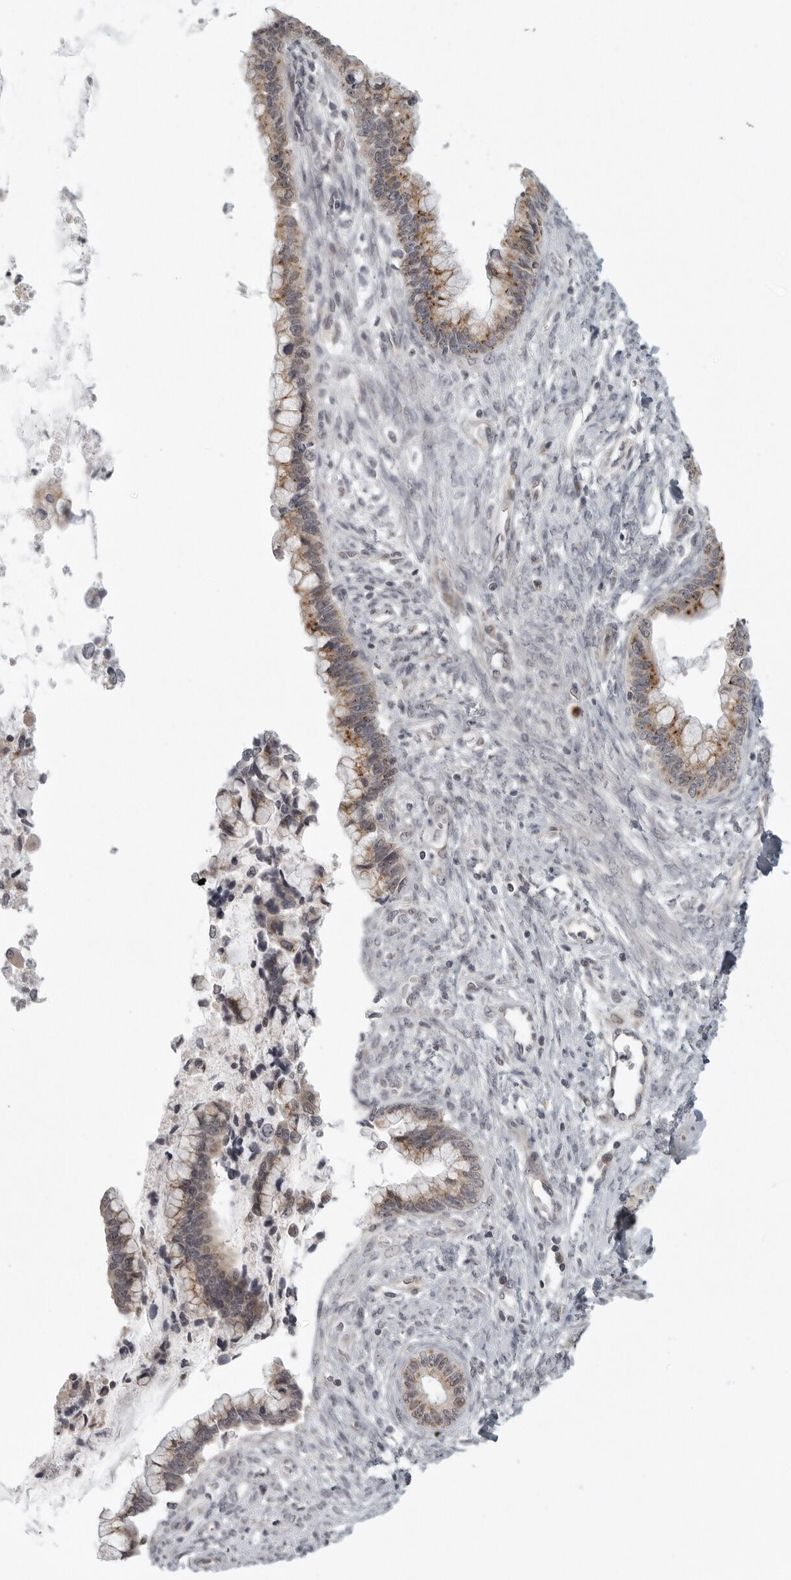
{"staining": {"intensity": "moderate", "quantity": ">75%", "location": "cytoplasmic/membranous"}, "tissue": "cervical cancer", "cell_type": "Tumor cells", "image_type": "cancer", "snomed": [{"axis": "morphology", "description": "Adenocarcinoma, NOS"}, {"axis": "topography", "description": "Cervix"}], "caption": "This histopathology image reveals IHC staining of cervical cancer (adenocarcinoma), with medium moderate cytoplasmic/membranous positivity in approximately >75% of tumor cells.", "gene": "TUT4", "patient": {"sex": "female", "age": 44}}